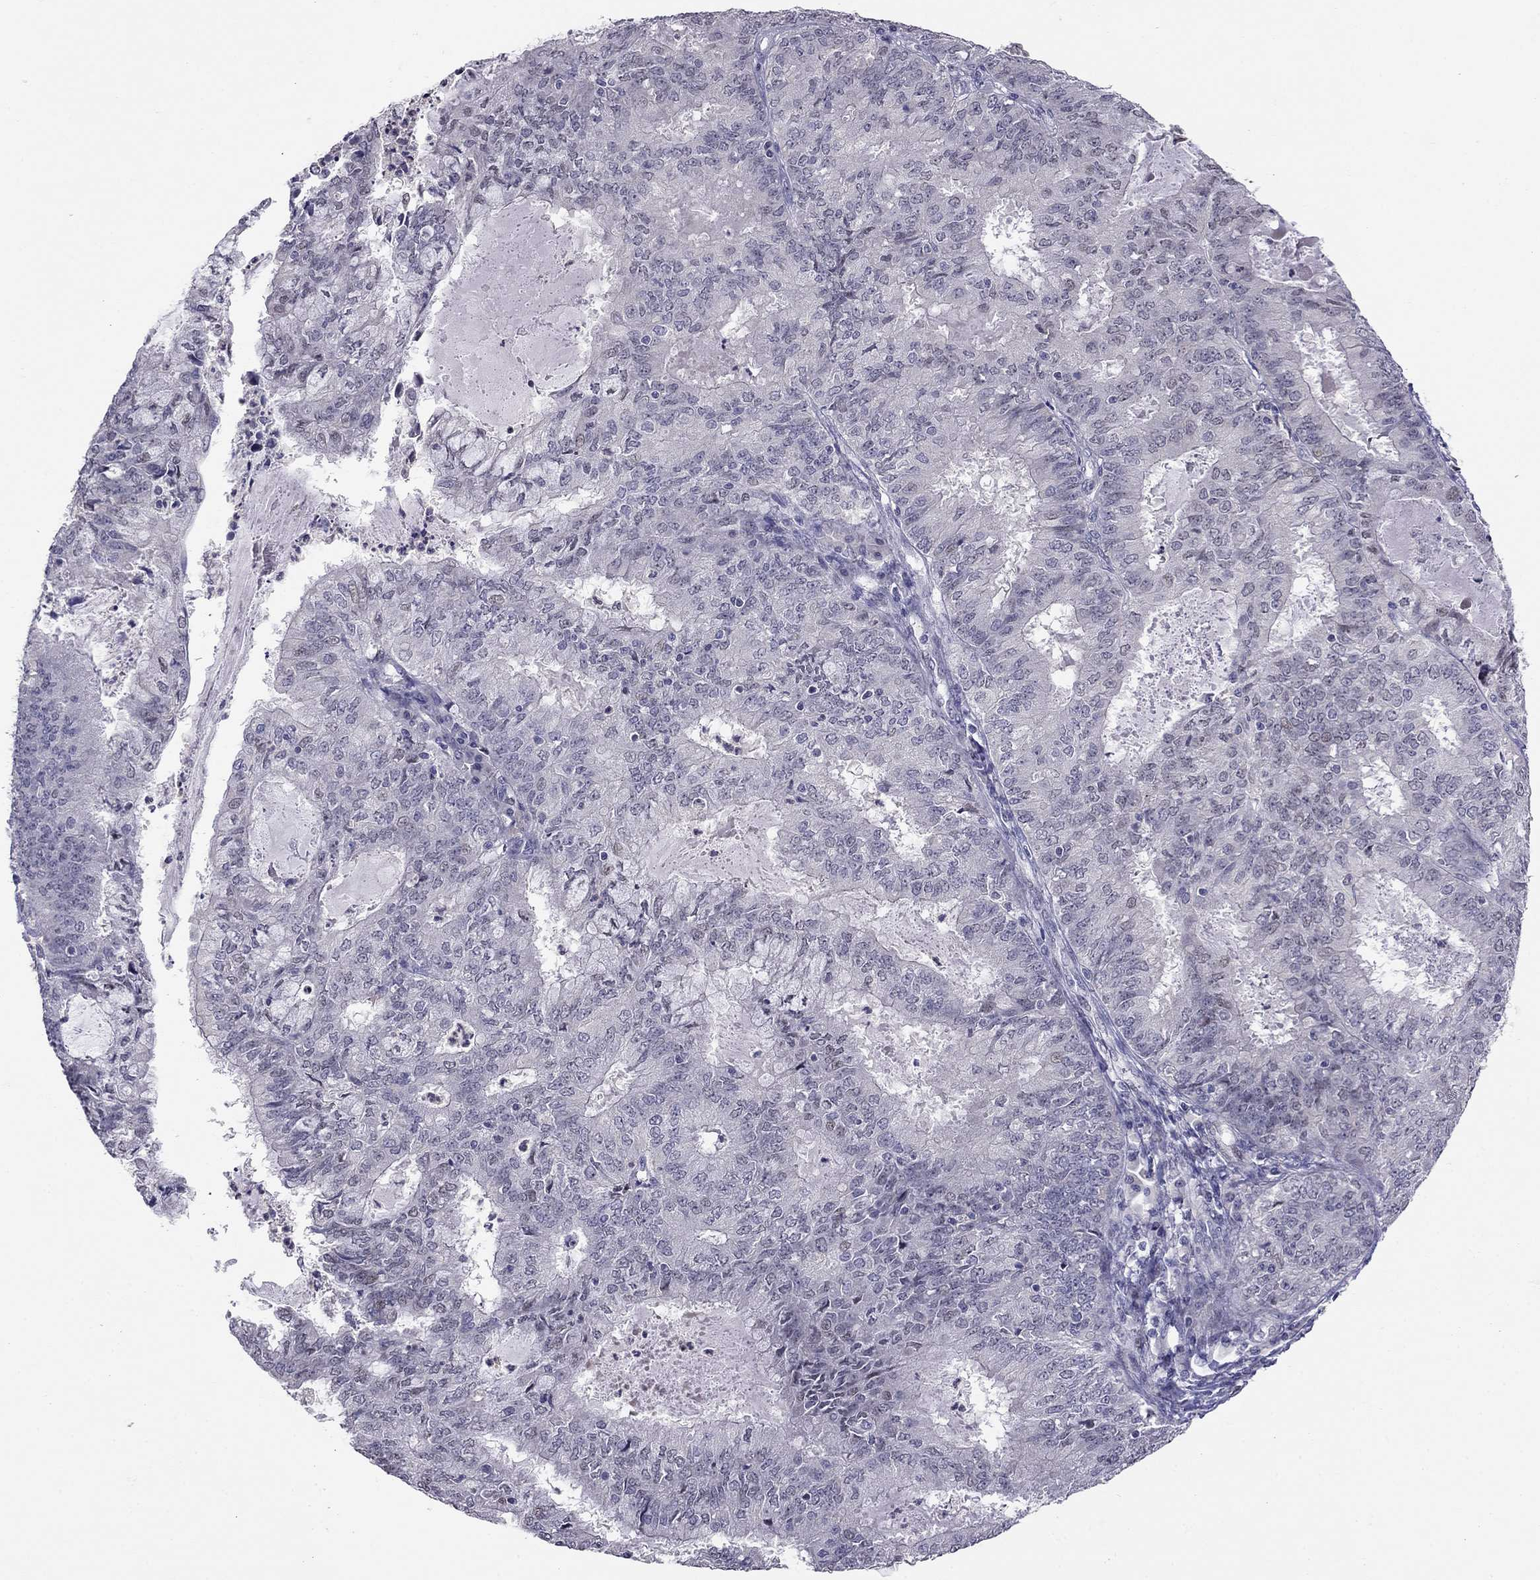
{"staining": {"intensity": "negative", "quantity": "none", "location": "none"}, "tissue": "endometrial cancer", "cell_type": "Tumor cells", "image_type": "cancer", "snomed": [{"axis": "morphology", "description": "Adenocarcinoma, NOS"}, {"axis": "topography", "description": "Endometrium"}], "caption": "Human endometrial adenocarcinoma stained for a protein using immunohistochemistry (IHC) demonstrates no expression in tumor cells.", "gene": "LRRC39", "patient": {"sex": "female", "age": 57}}